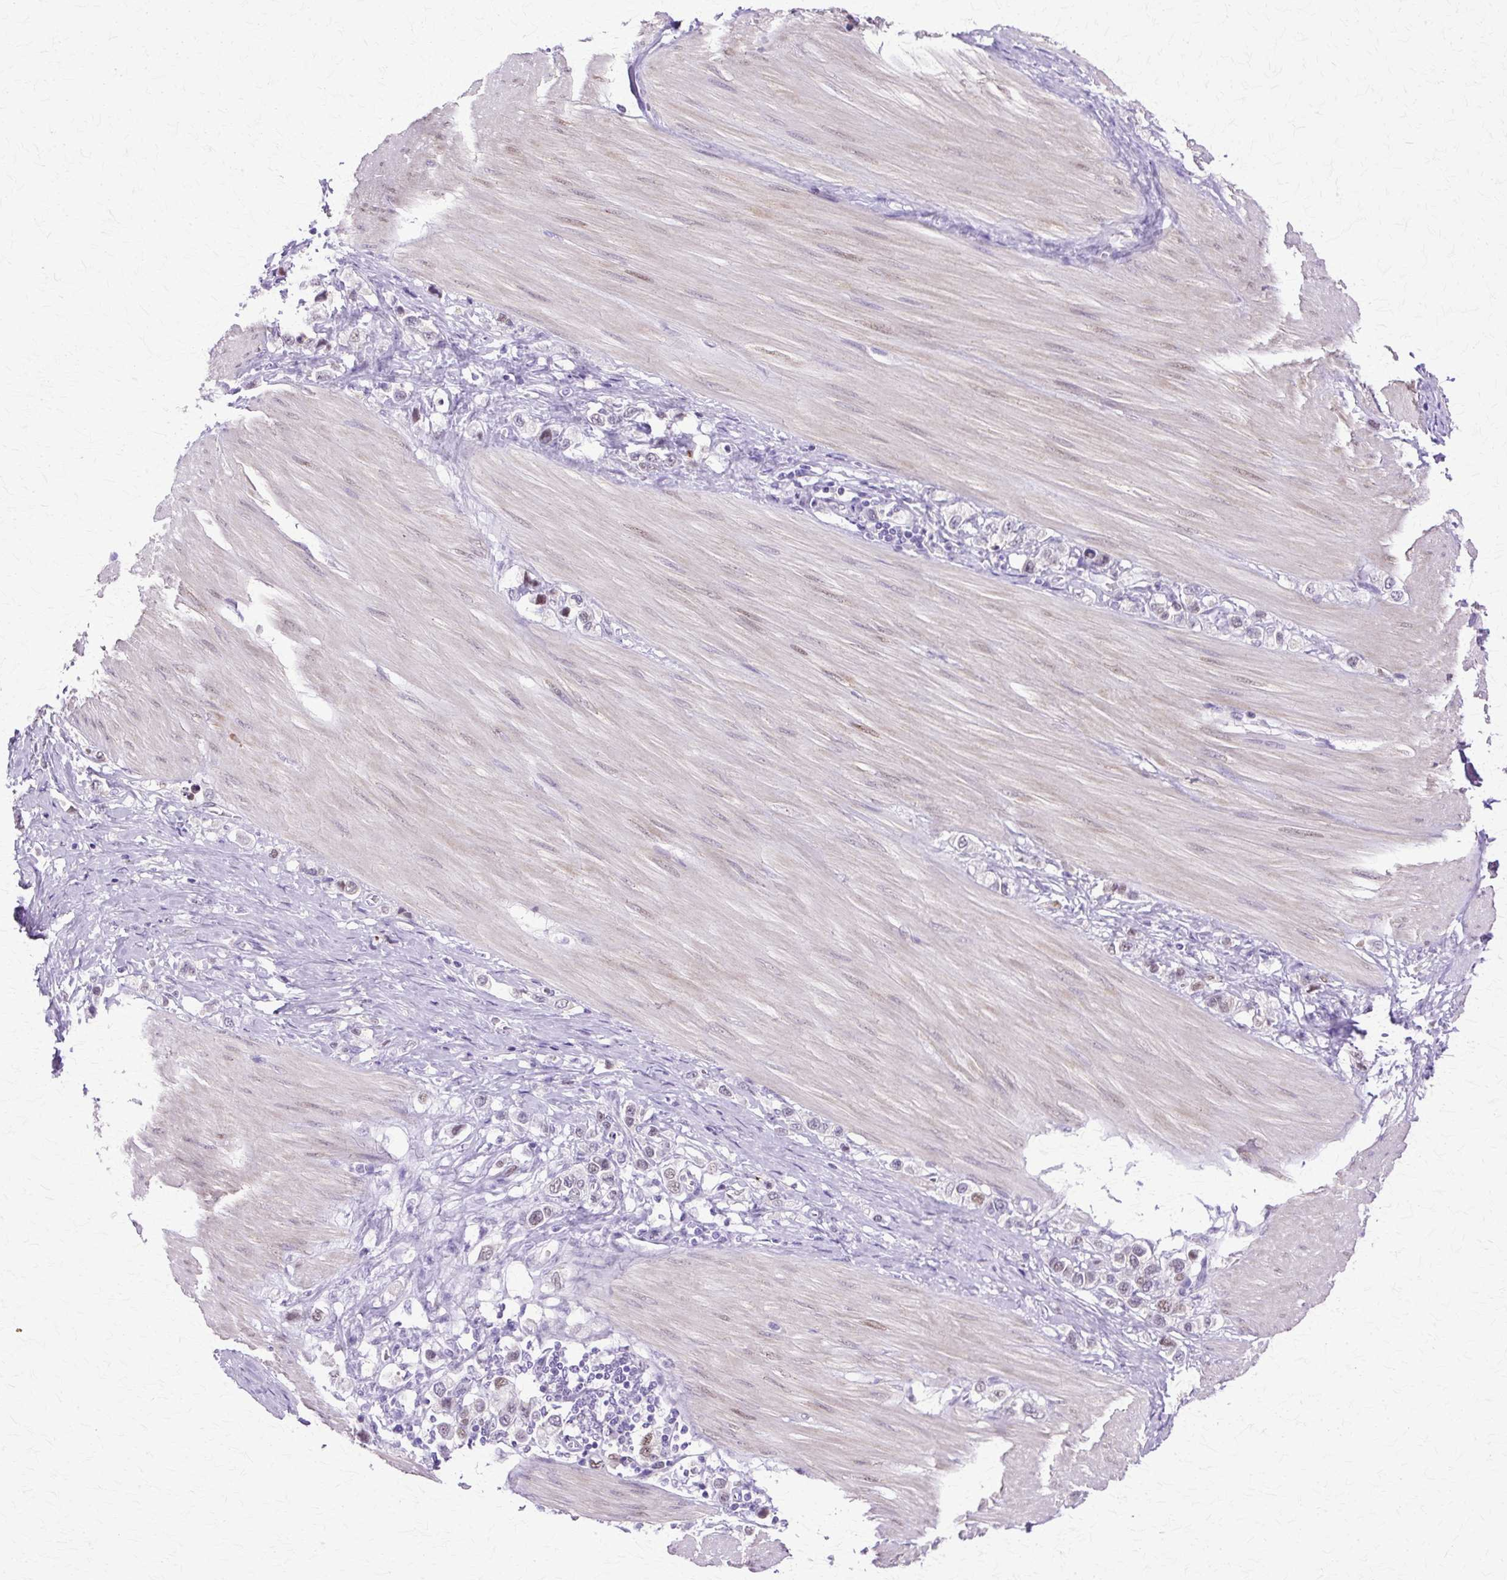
{"staining": {"intensity": "moderate", "quantity": "<25%", "location": "nuclear"}, "tissue": "stomach cancer", "cell_type": "Tumor cells", "image_type": "cancer", "snomed": [{"axis": "morphology", "description": "Adenocarcinoma, NOS"}, {"axis": "topography", "description": "Stomach"}], "caption": "This photomicrograph reveals IHC staining of human stomach cancer (adenocarcinoma), with low moderate nuclear positivity in about <25% of tumor cells.", "gene": "HSPA8", "patient": {"sex": "female", "age": 65}}